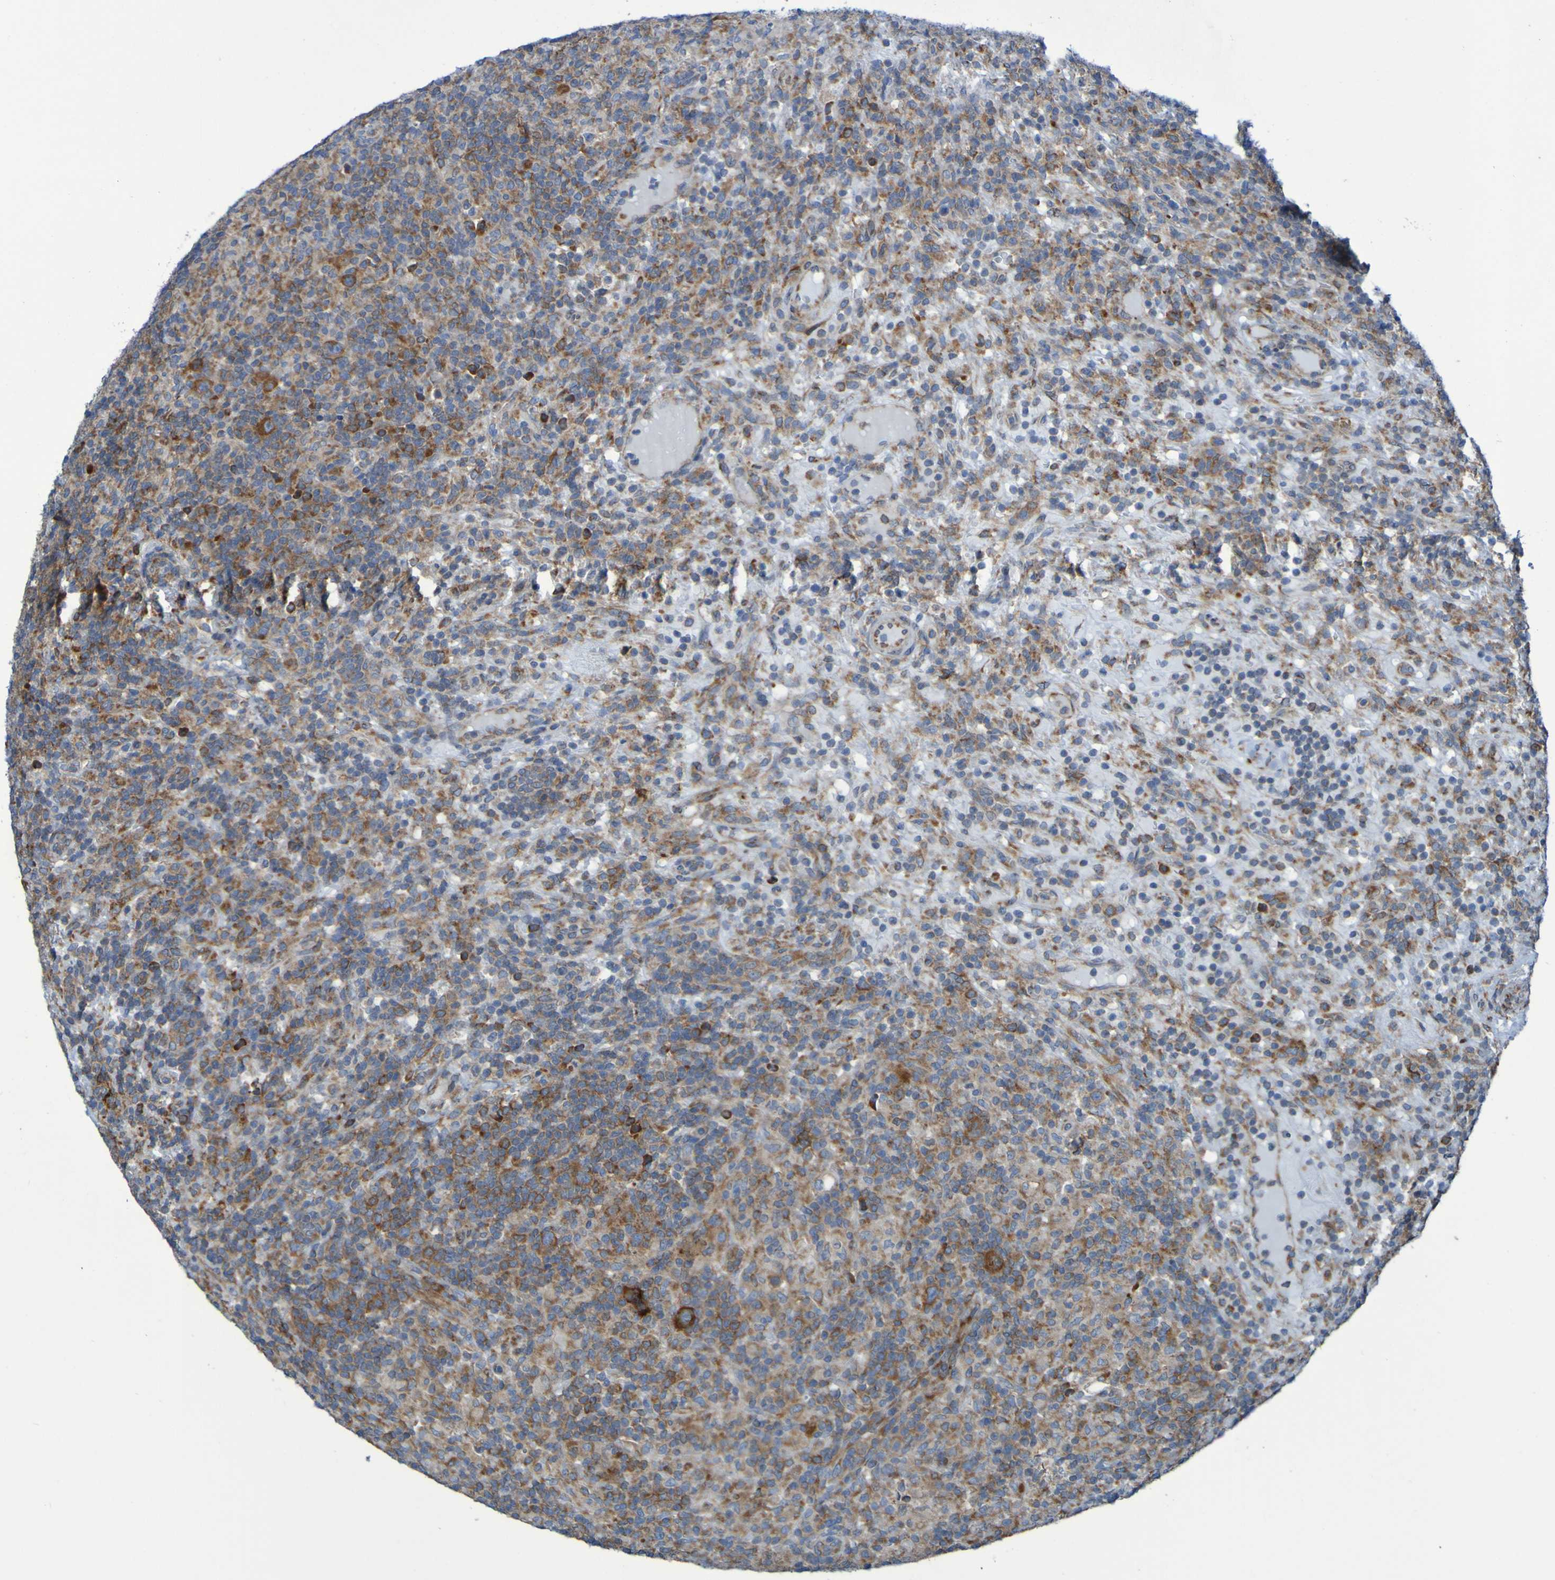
{"staining": {"intensity": "moderate", "quantity": ">75%", "location": "cytoplasmic/membranous"}, "tissue": "lymphoma", "cell_type": "Tumor cells", "image_type": "cancer", "snomed": [{"axis": "morphology", "description": "Hodgkin's disease, NOS"}, {"axis": "topography", "description": "Lymph node"}], "caption": "DAB (3,3'-diaminobenzidine) immunohistochemical staining of human Hodgkin's disease reveals moderate cytoplasmic/membranous protein staining in approximately >75% of tumor cells.", "gene": "FKBP3", "patient": {"sex": "male", "age": 70}}